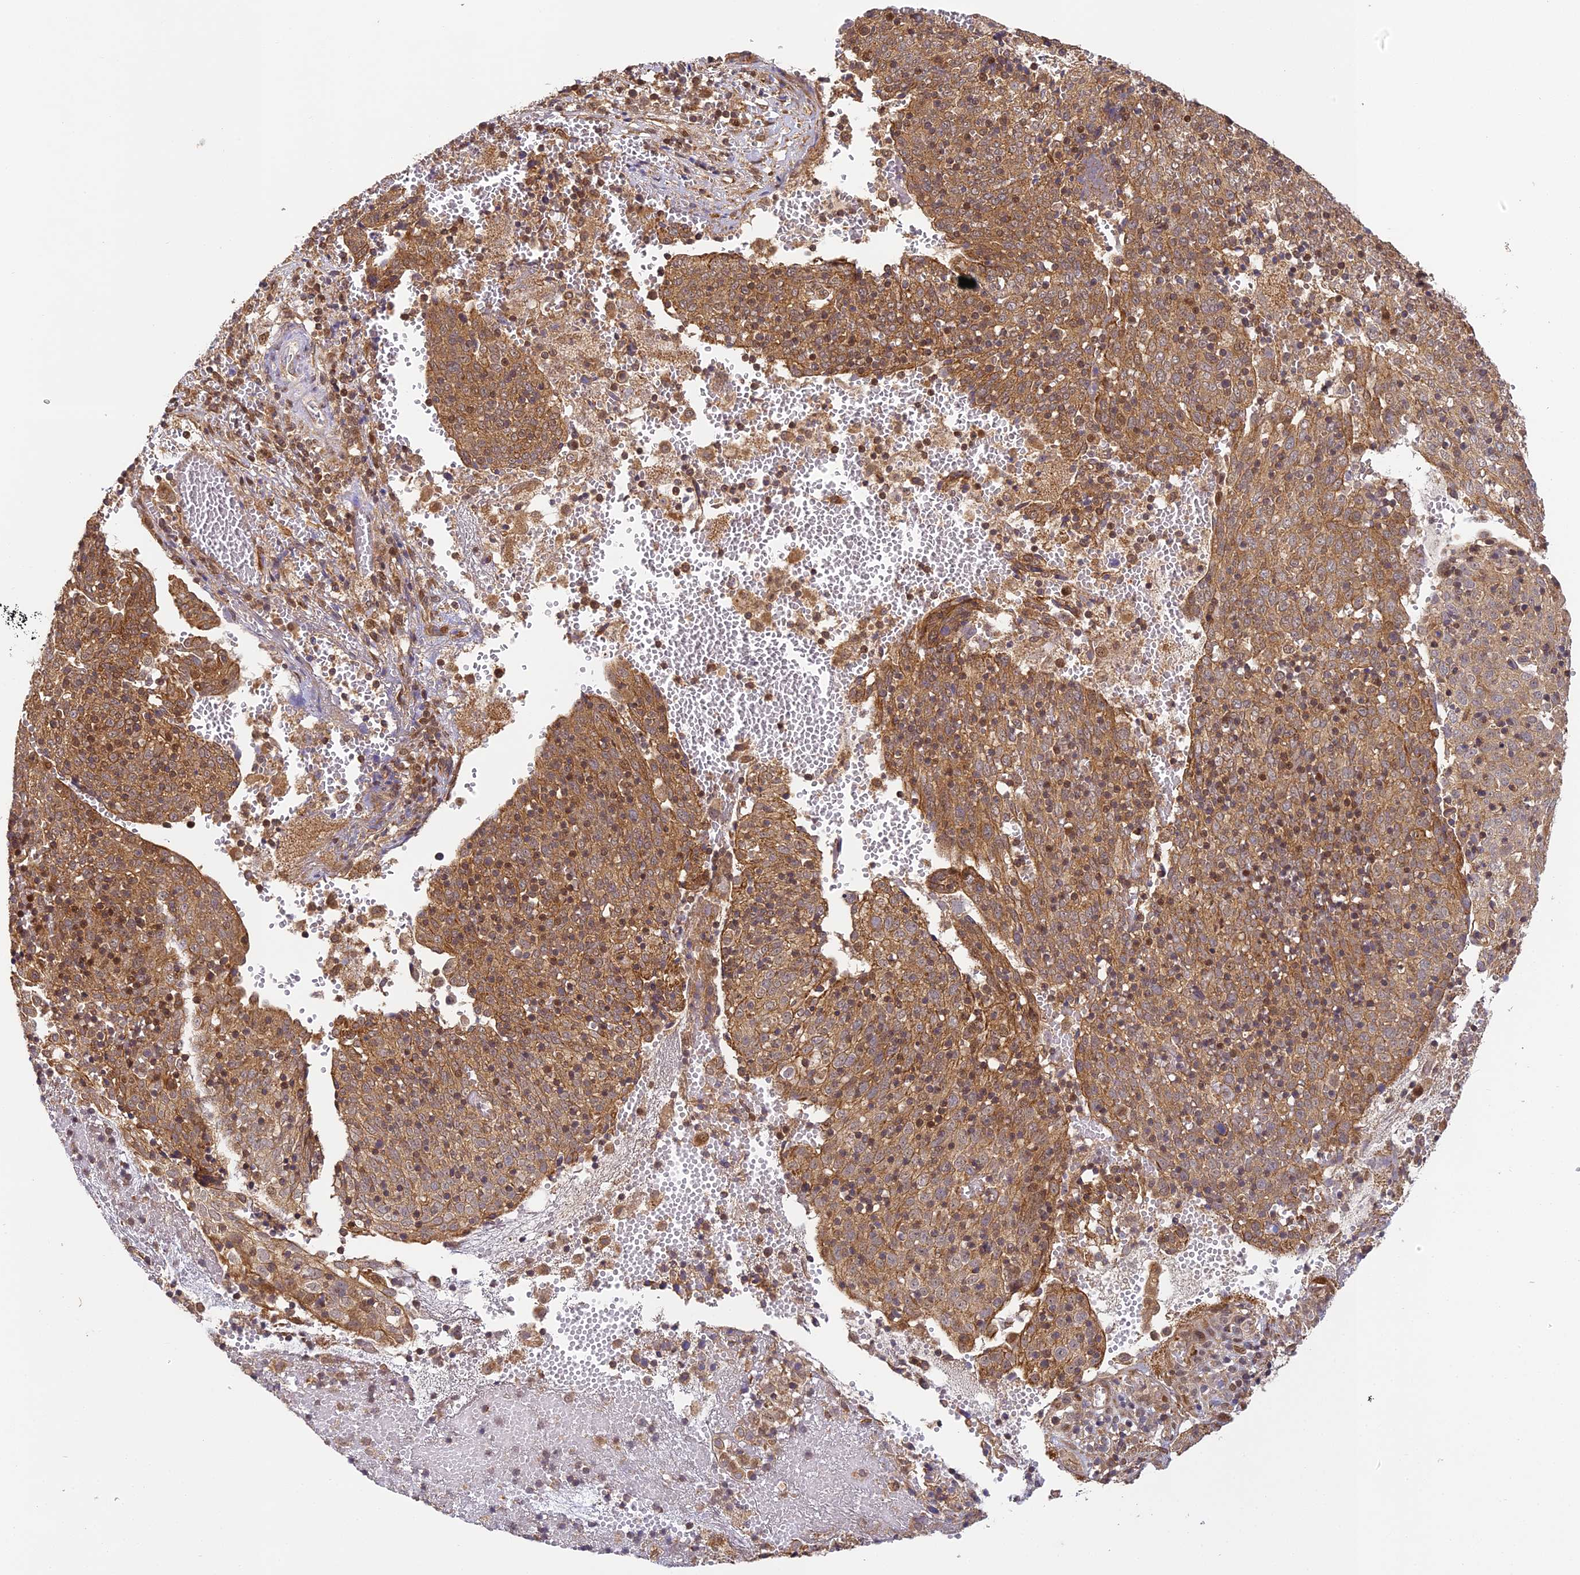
{"staining": {"intensity": "moderate", "quantity": ">75%", "location": "cytoplasmic/membranous,nuclear"}, "tissue": "cervical cancer", "cell_type": "Tumor cells", "image_type": "cancer", "snomed": [{"axis": "morphology", "description": "Squamous cell carcinoma, NOS"}, {"axis": "topography", "description": "Cervix"}], "caption": "The image shows a brown stain indicating the presence of a protein in the cytoplasmic/membranous and nuclear of tumor cells in cervical squamous cell carcinoma.", "gene": "ZNF443", "patient": {"sex": "female", "age": 67}}